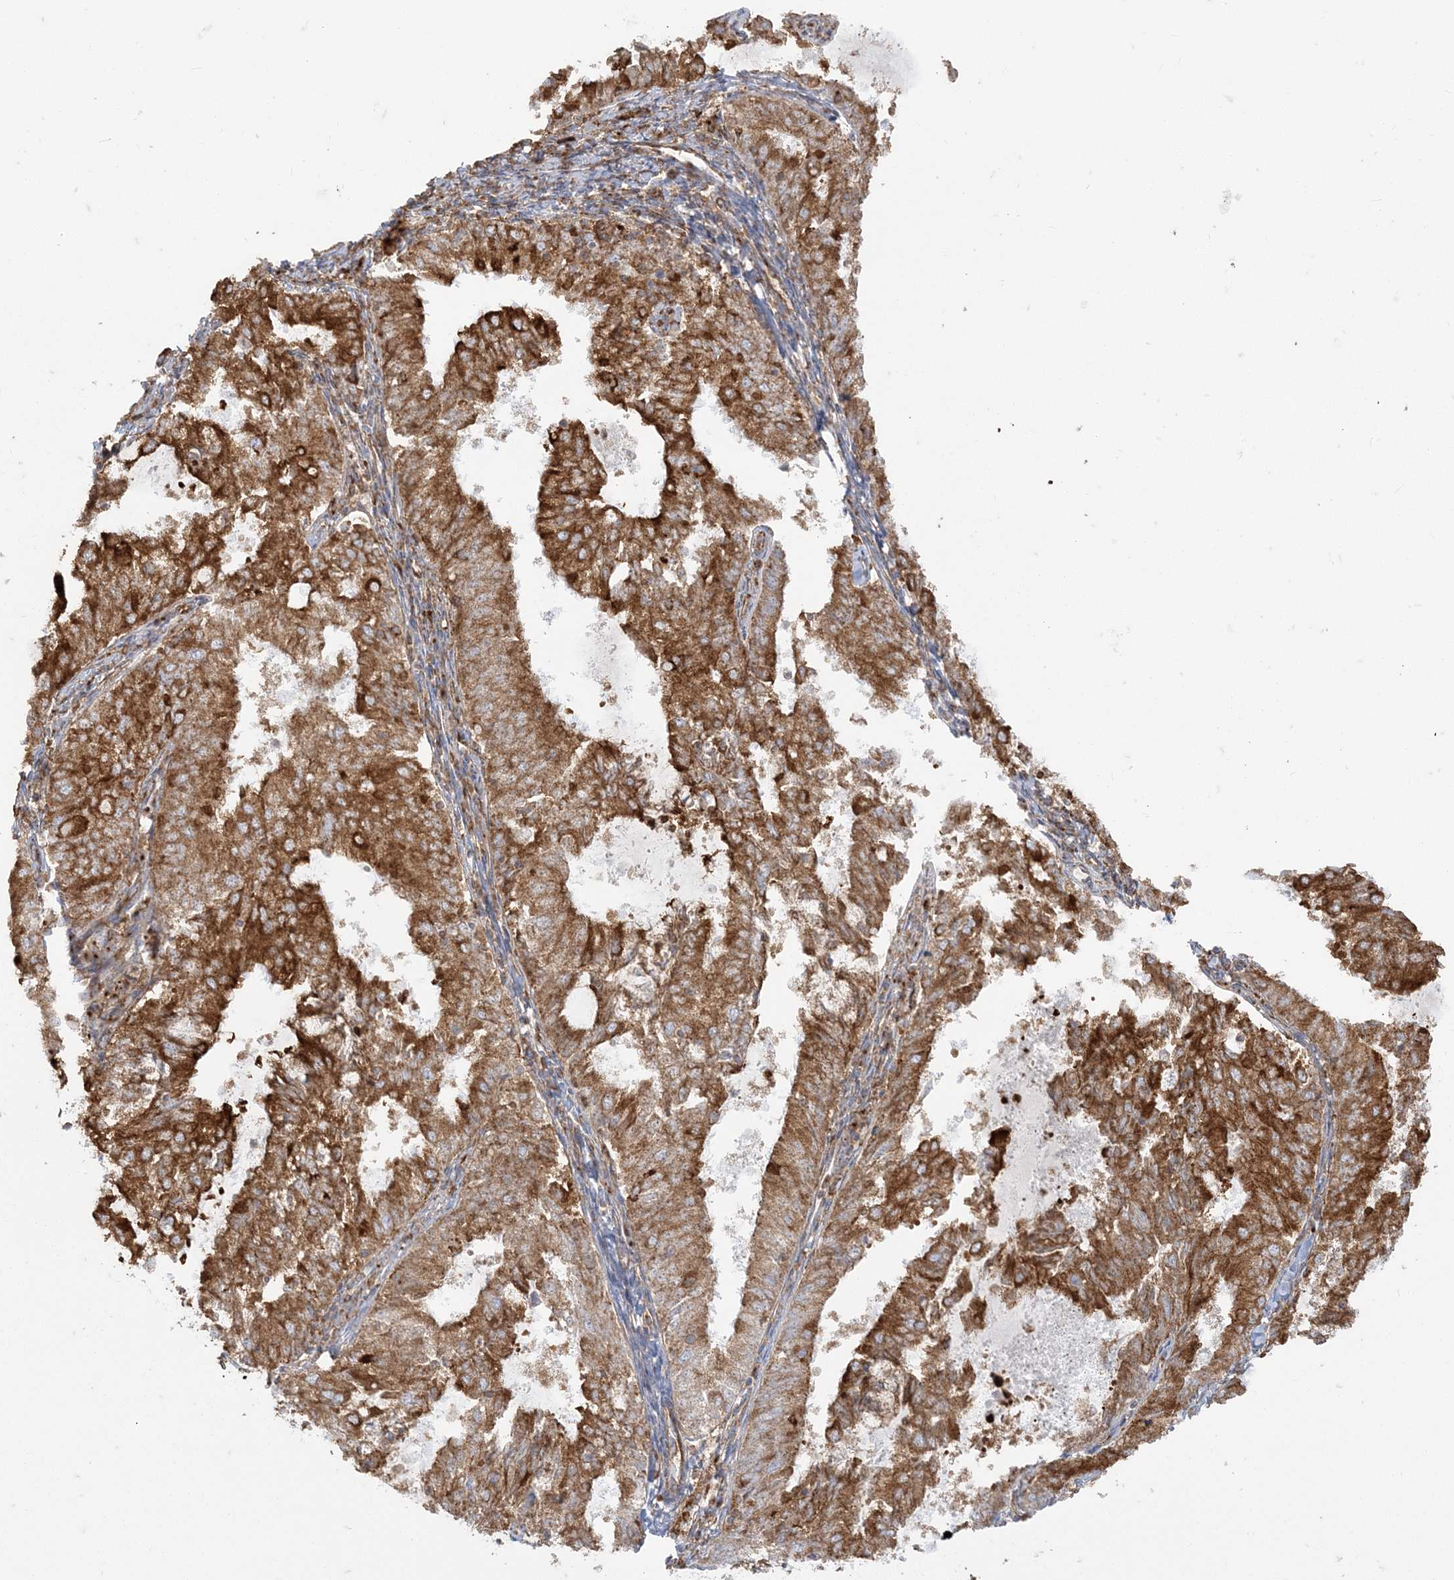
{"staining": {"intensity": "strong", "quantity": ">75%", "location": "cytoplasmic/membranous"}, "tissue": "endometrial cancer", "cell_type": "Tumor cells", "image_type": "cancer", "snomed": [{"axis": "morphology", "description": "Adenocarcinoma, NOS"}, {"axis": "topography", "description": "Endometrium"}], "caption": "A high-resolution histopathology image shows immunohistochemistry staining of adenocarcinoma (endometrial), which exhibits strong cytoplasmic/membranous positivity in about >75% of tumor cells.", "gene": "DERL3", "patient": {"sex": "female", "age": 57}}